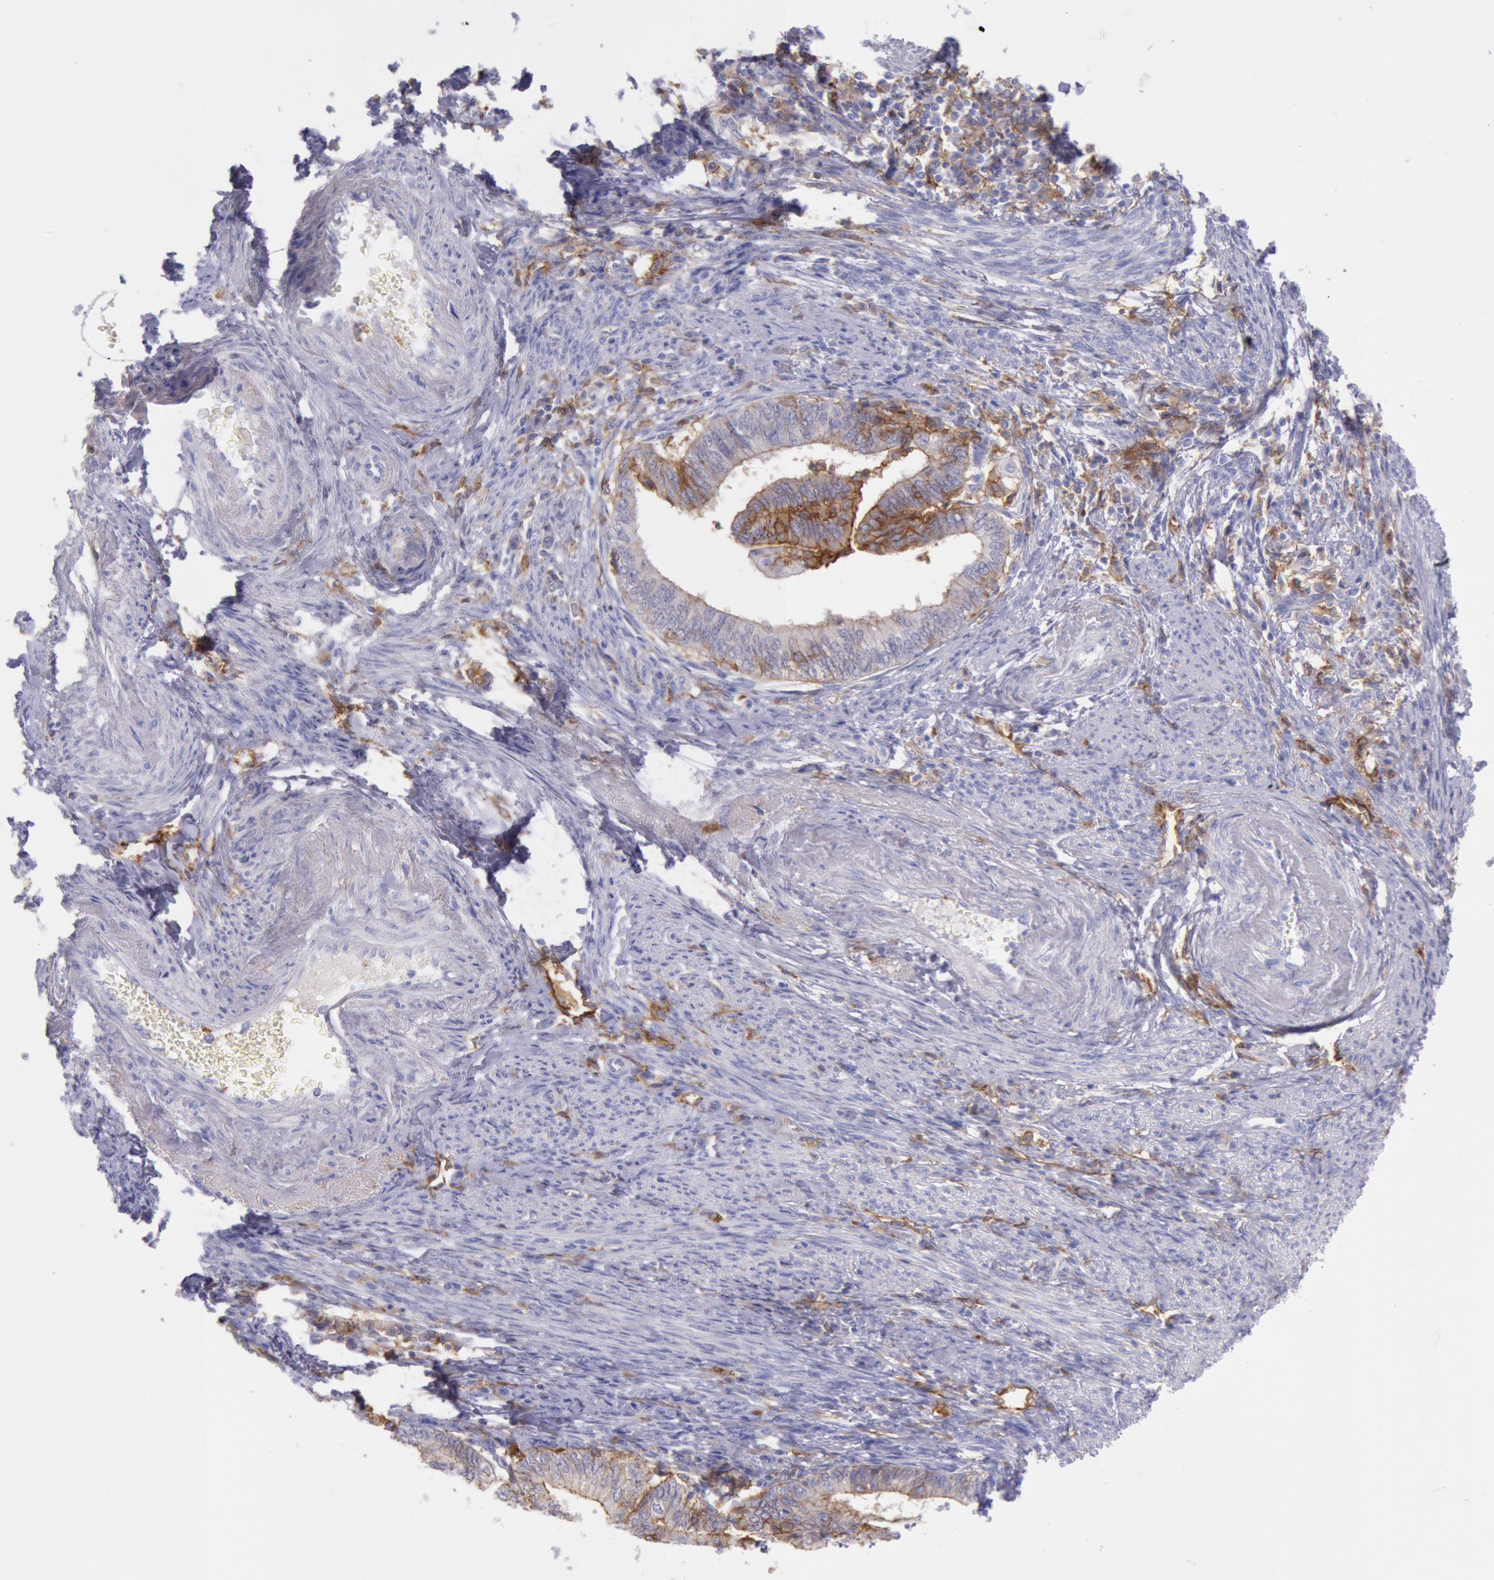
{"staining": {"intensity": "moderate", "quantity": "<25%", "location": "cytoplasmic/membranous"}, "tissue": "endometrial cancer", "cell_type": "Tumor cells", "image_type": "cancer", "snomed": [{"axis": "morphology", "description": "Adenocarcinoma, NOS"}, {"axis": "topography", "description": "Endometrium"}], "caption": "Endometrial adenocarcinoma was stained to show a protein in brown. There is low levels of moderate cytoplasmic/membranous expression in approximately <25% of tumor cells.", "gene": "LYN", "patient": {"sex": "female", "age": 66}}